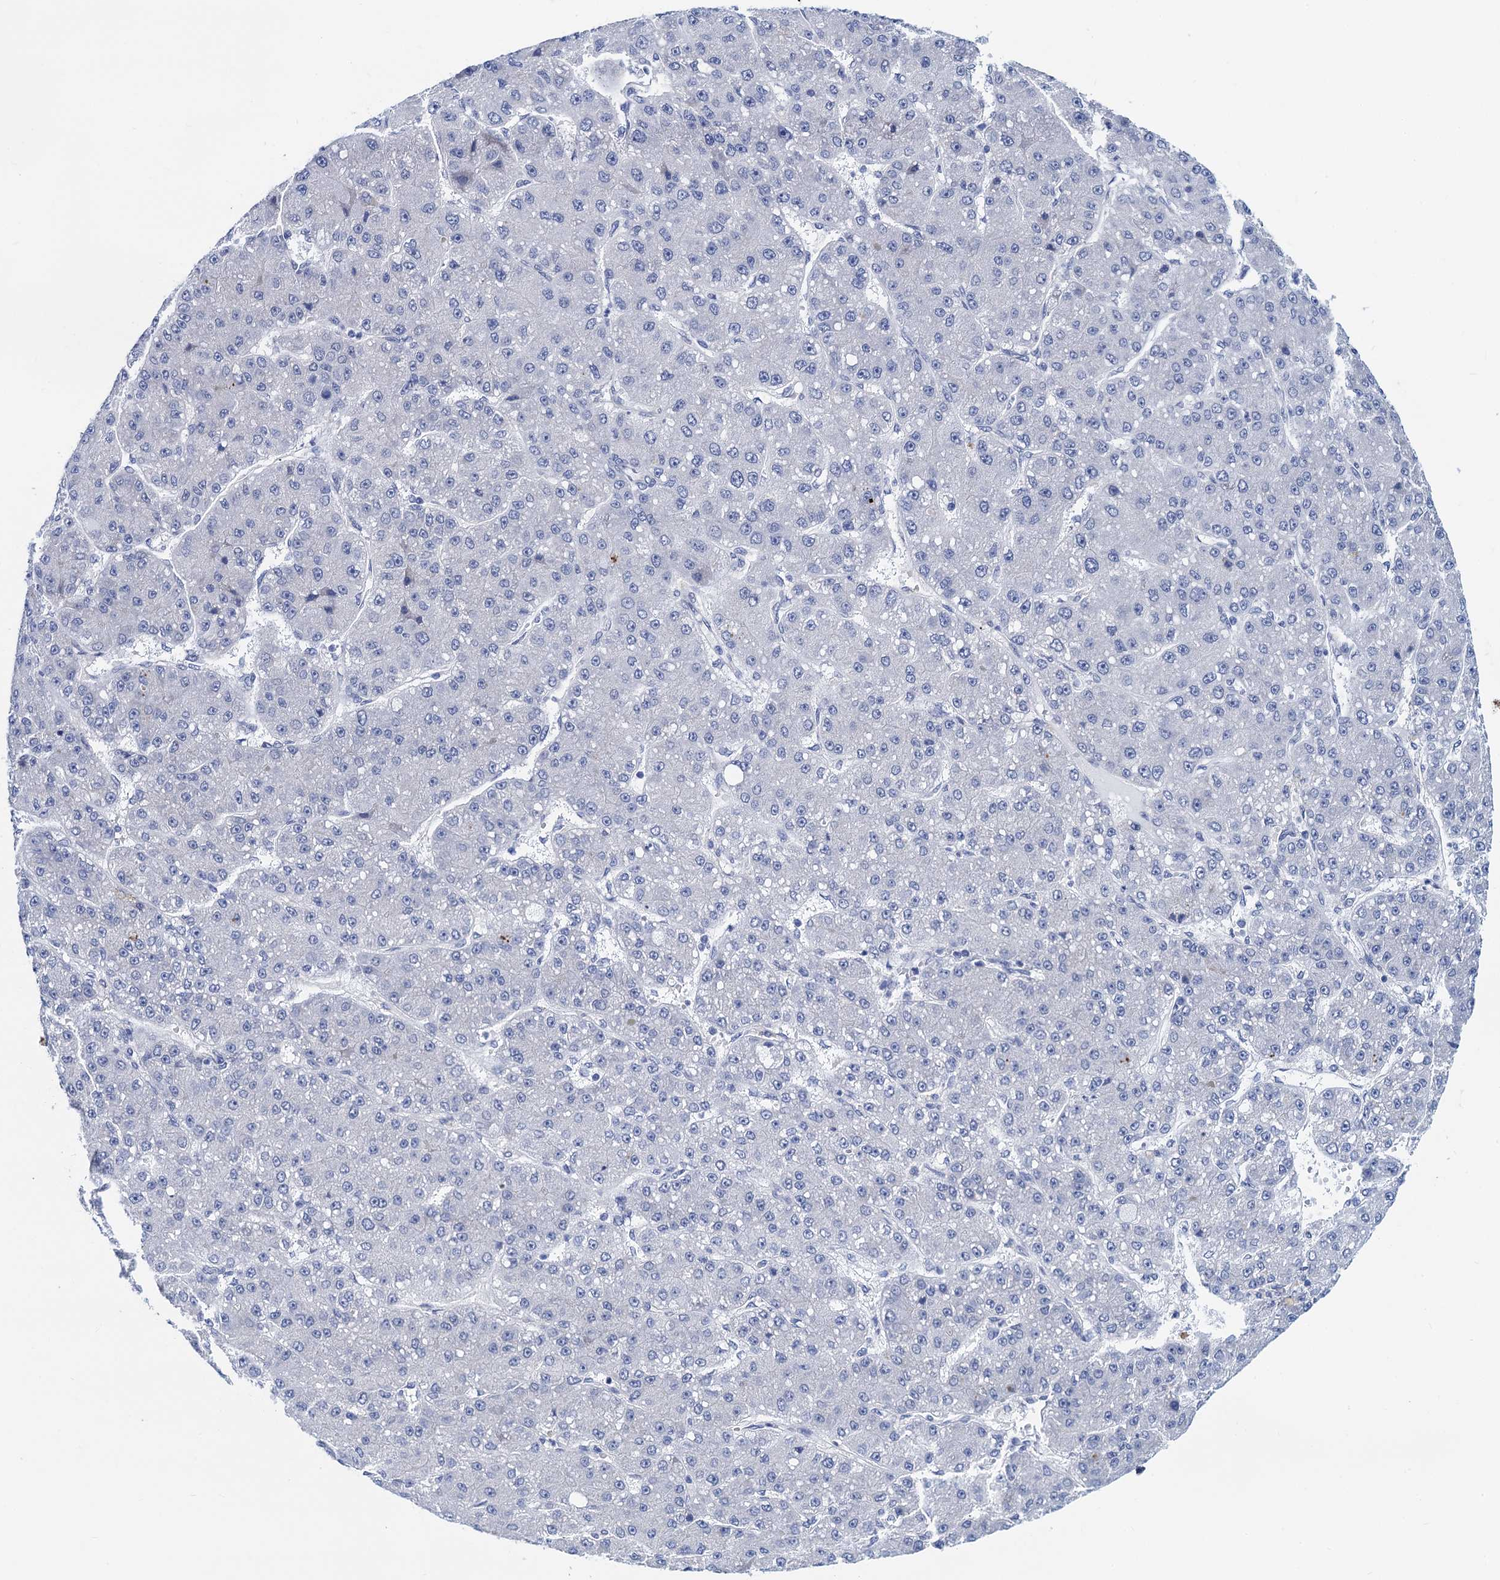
{"staining": {"intensity": "negative", "quantity": "none", "location": "none"}, "tissue": "liver cancer", "cell_type": "Tumor cells", "image_type": "cancer", "snomed": [{"axis": "morphology", "description": "Carcinoma, Hepatocellular, NOS"}, {"axis": "topography", "description": "Liver"}], "caption": "Liver cancer stained for a protein using immunohistochemistry reveals no expression tumor cells.", "gene": "C16orf87", "patient": {"sex": "male", "age": 67}}